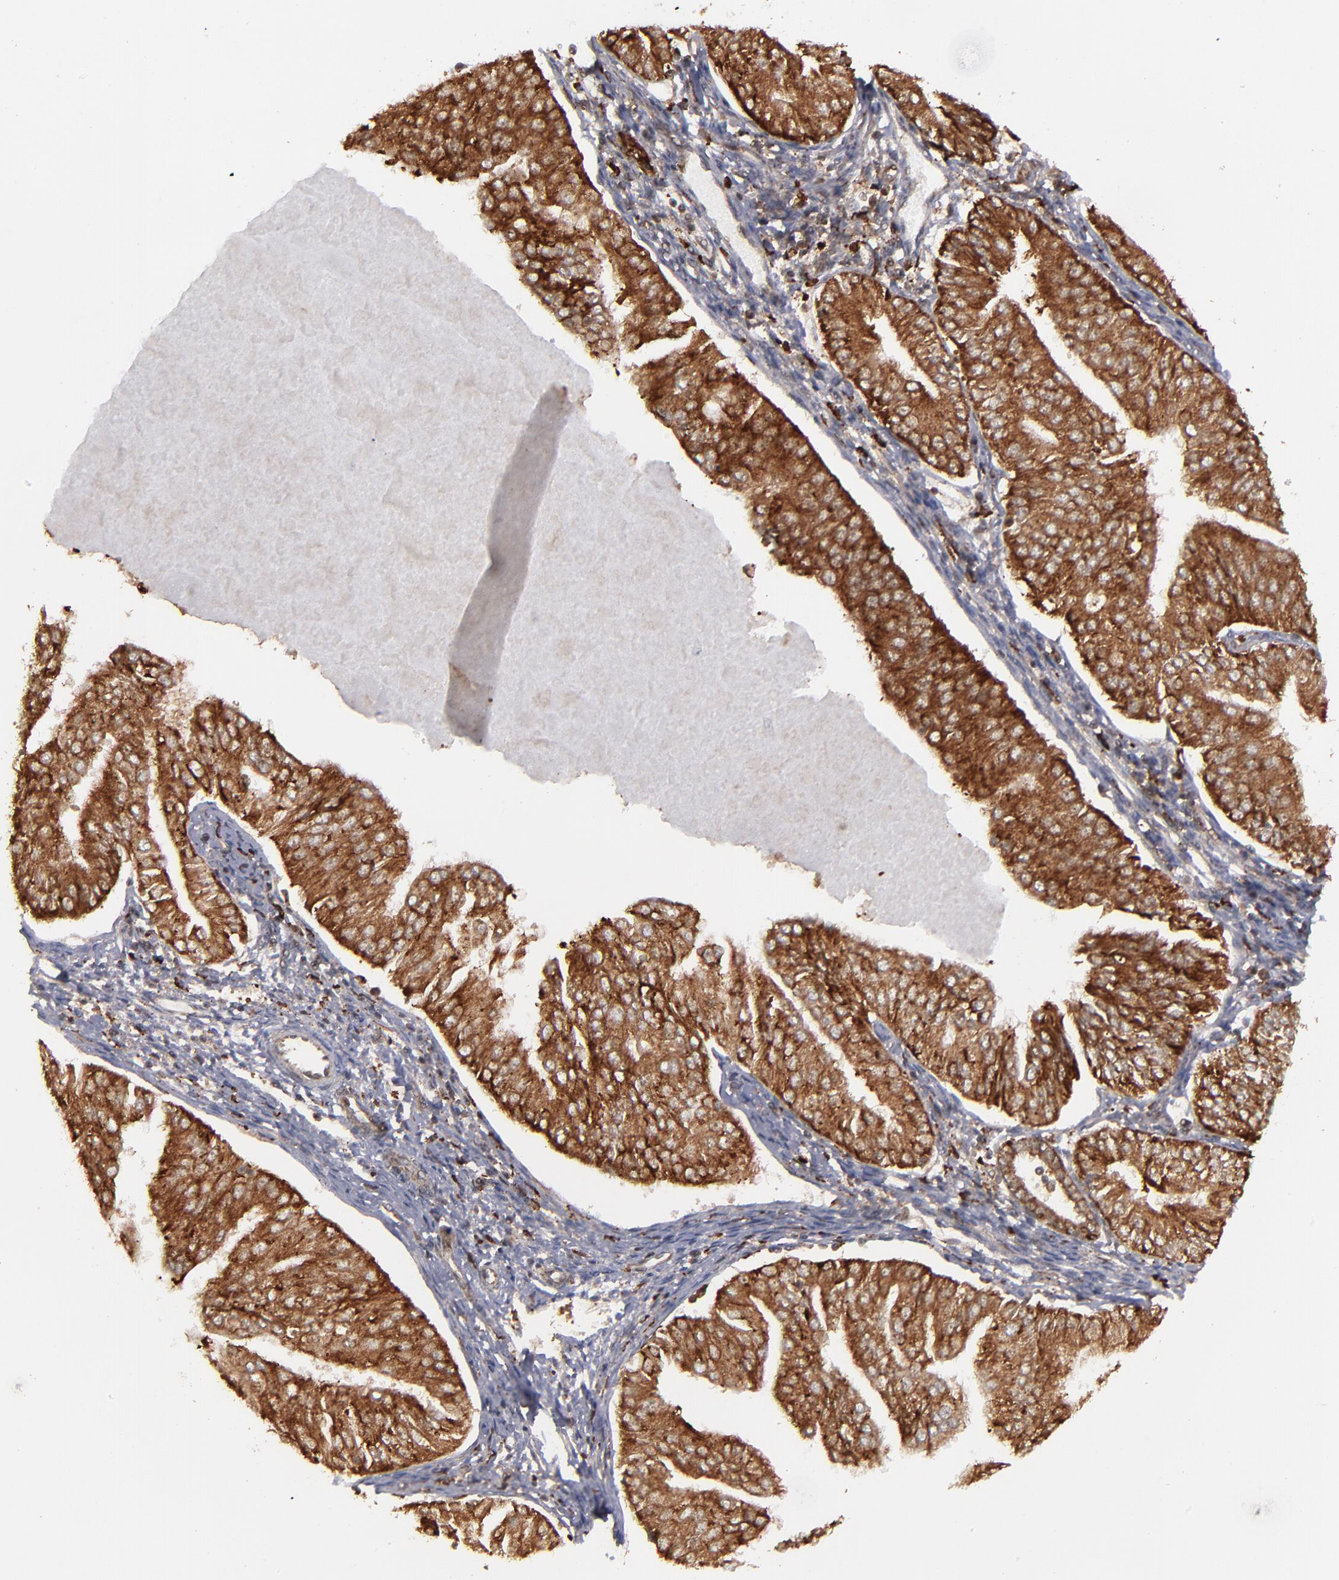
{"staining": {"intensity": "strong", "quantity": ">75%", "location": "cytoplasmic/membranous,nuclear"}, "tissue": "endometrial cancer", "cell_type": "Tumor cells", "image_type": "cancer", "snomed": [{"axis": "morphology", "description": "Adenocarcinoma, NOS"}, {"axis": "topography", "description": "Endometrium"}], "caption": "Human endometrial cancer stained for a protein (brown) displays strong cytoplasmic/membranous and nuclear positive positivity in about >75% of tumor cells.", "gene": "RGS6", "patient": {"sex": "female", "age": 53}}